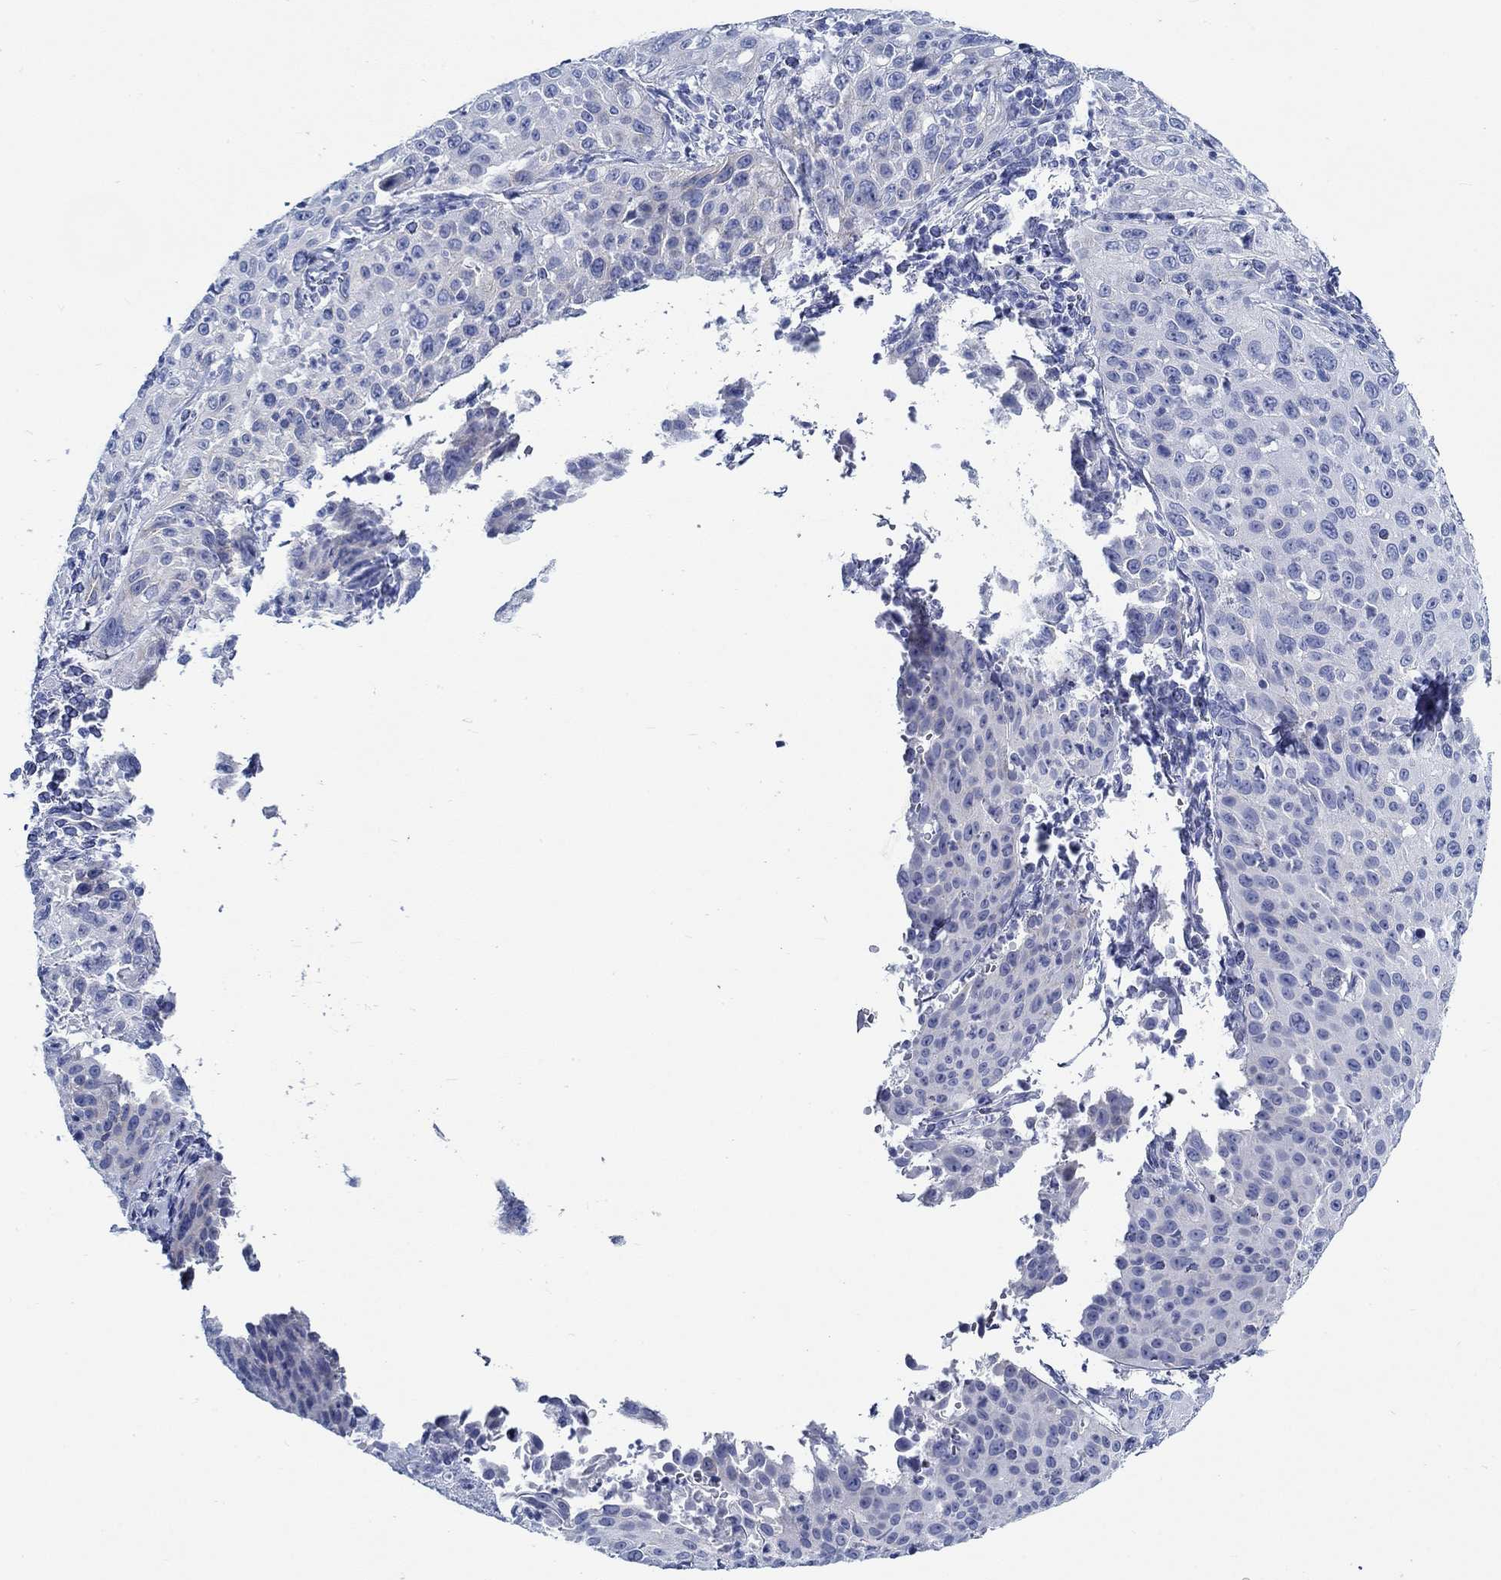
{"staining": {"intensity": "negative", "quantity": "none", "location": "none"}, "tissue": "cervical cancer", "cell_type": "Tumor cells", "image_type": "cancer", "snomed": [{"axis": "morphology", "description": "Squamous cell carcinoma, NOS"}, {"axis": "topography", "description": "Cervix"}], "caption": "This image is of cervical cancer stained with immunohistochemistry to label a protein in brown with the nuclei are counter-stained blue. There is no staining in tumor cells.", "gene": "RD3L", "patient": {"sex": "female", "age": 26}}